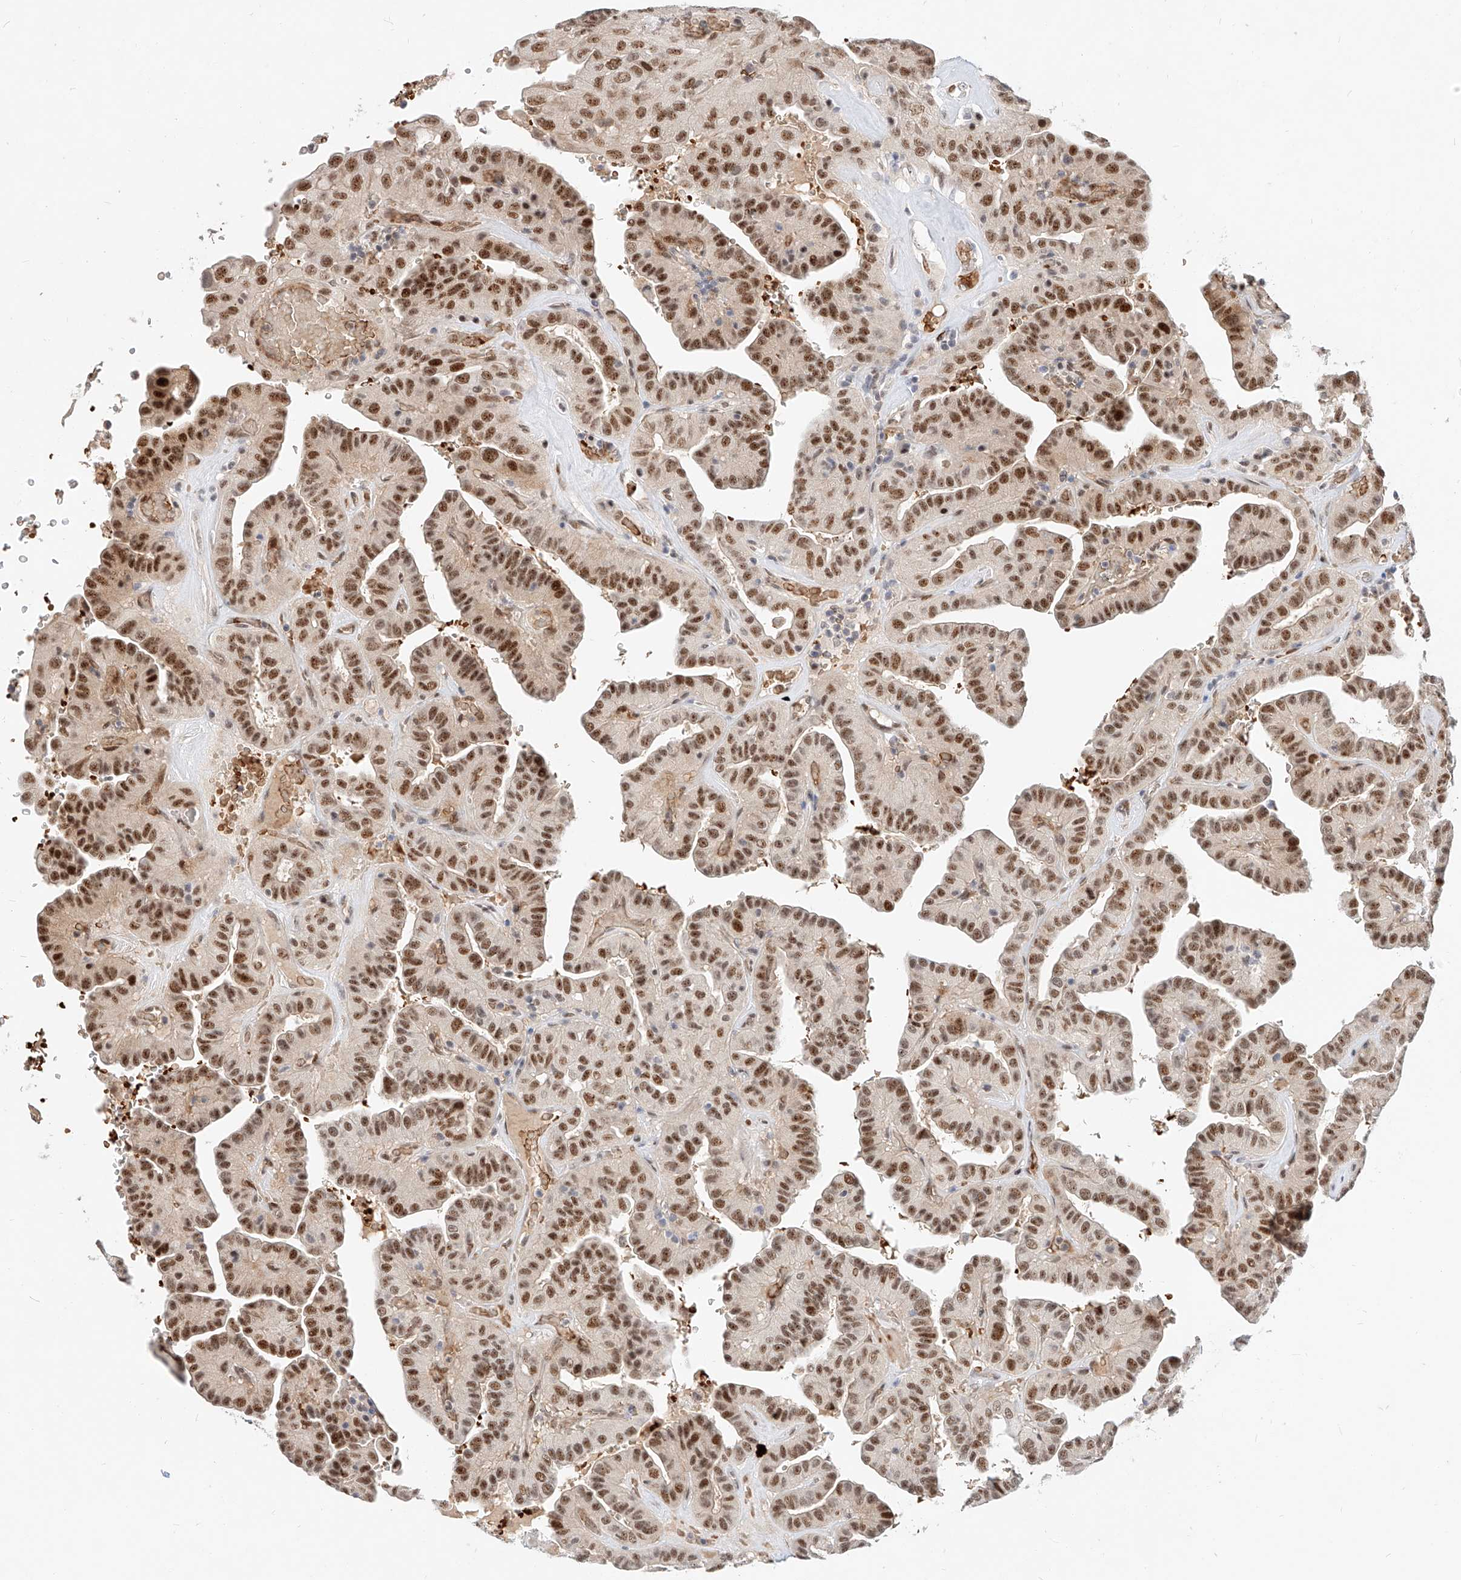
{"staining": {"intensity": "moderate", "quantity": ">75%", "location": "nuclear"}, "tissue": "thyroid cancer", "cell_type": "Tumor cells", "image_type": "cancer", "snomed": [{"axis": "morphology", "description": "Papillary adenocarcinoma, NOS"}, {"axis": "topography", "description": "Thyroid gland"}], "caption": "Brown immunohistochemical staining in thyroid papillary adenocarcinoma shows moderate nuclear staining in about >75% of tumor cells. The protein is stained brown, and the nuclei are stained in blue (DAB (3,3'-diaminobenzidine) IHC with brightfield microscopy, high magnification).", "gene": "CBX8", "patient": {"sex": "male", "age": 77}}